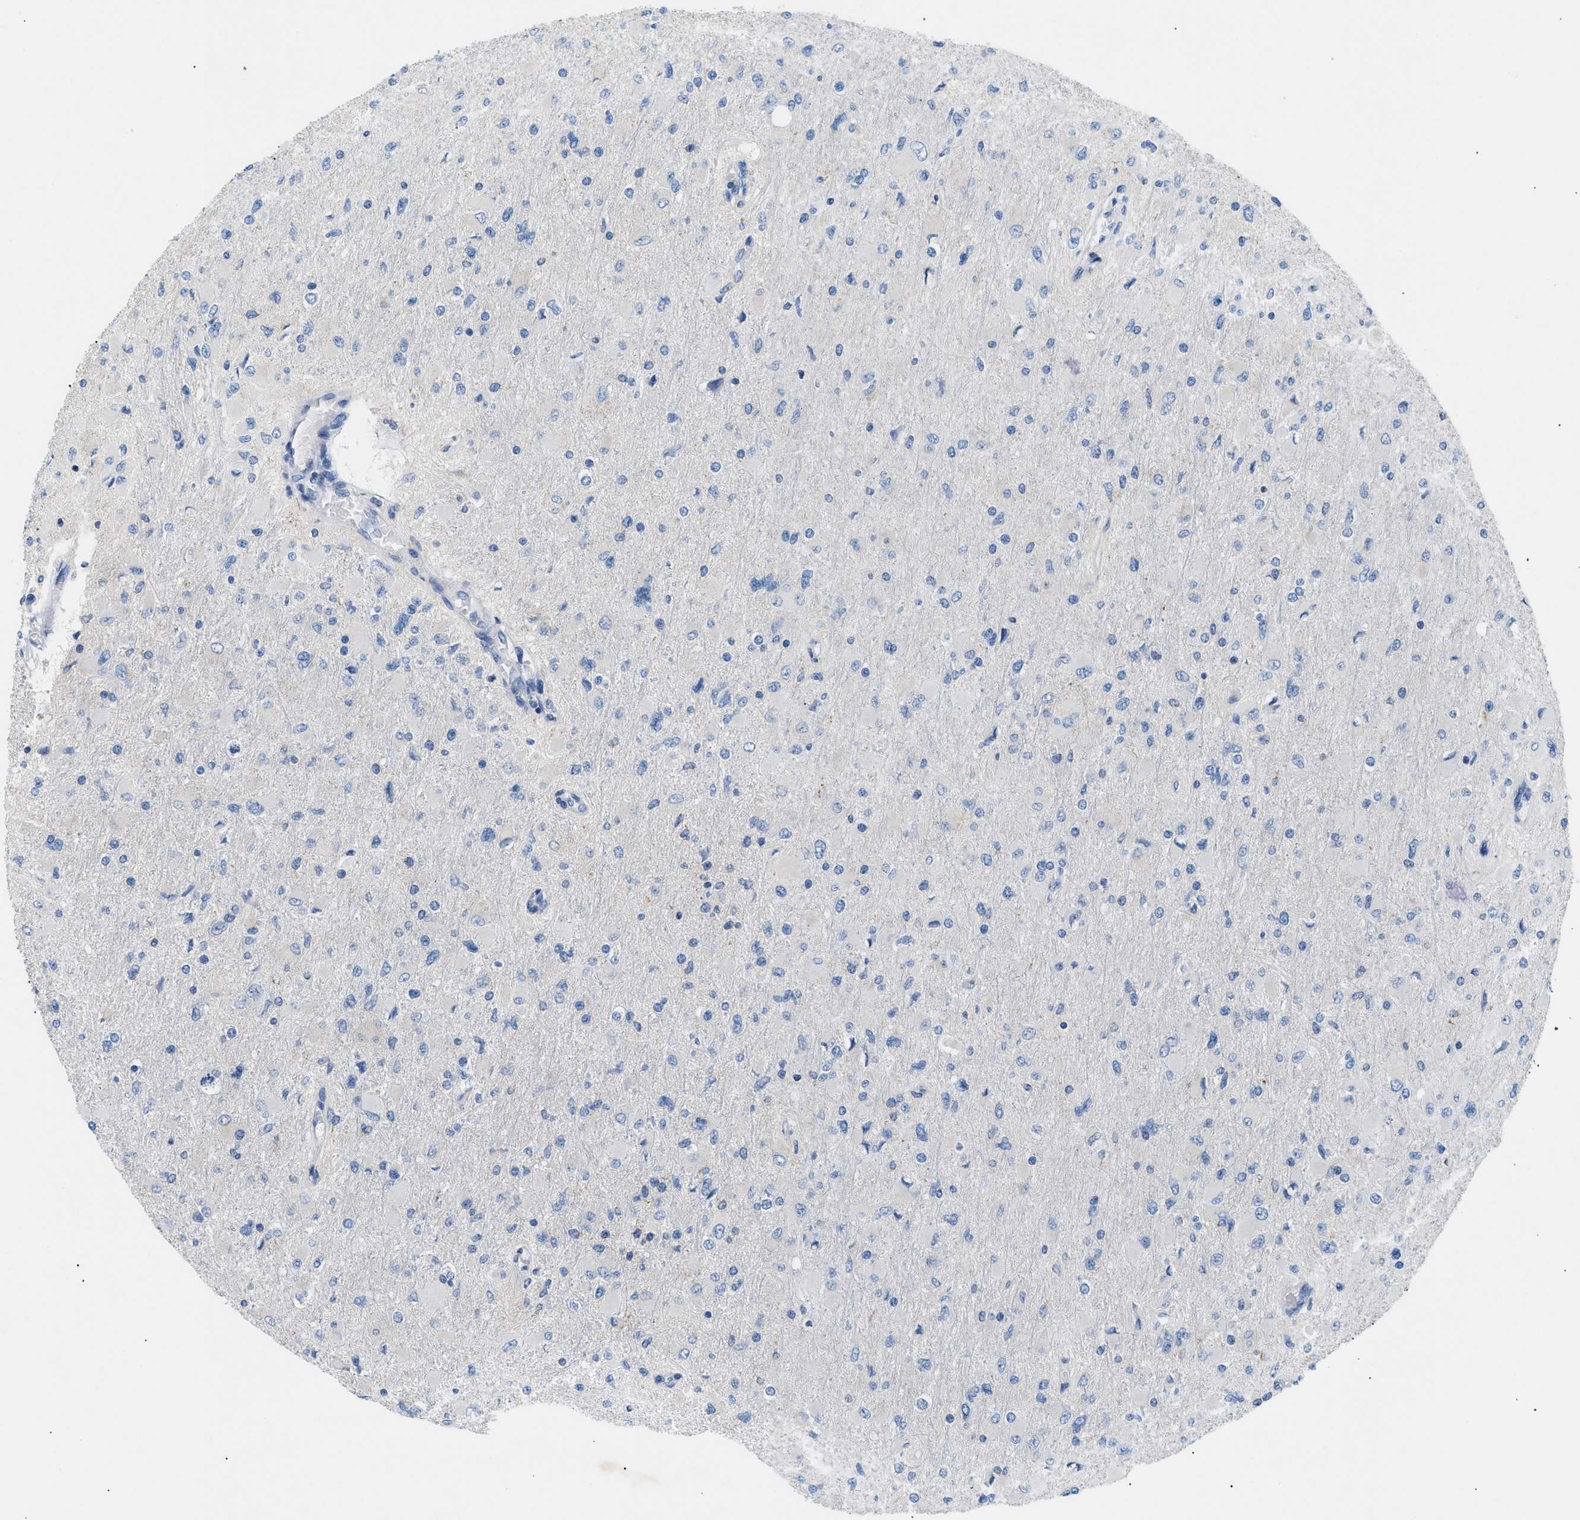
{"staining": {"intensity": "negative", "quantity": "none", "location": "none"}, "tissue": "glioma", "cell_type": "Tumor cells", "image_type": "cancer", "snomed": [{"axis": "morphology", "description": "Glioma, malignant, High grade"}, {"axis": "topography", "description": "Cerebral cortex"}], "caption": "The micrograph shows no staining of tumor cells in glioma.", "gene": "ILDR1", "patient": {"sex": "female", "age": 36}}